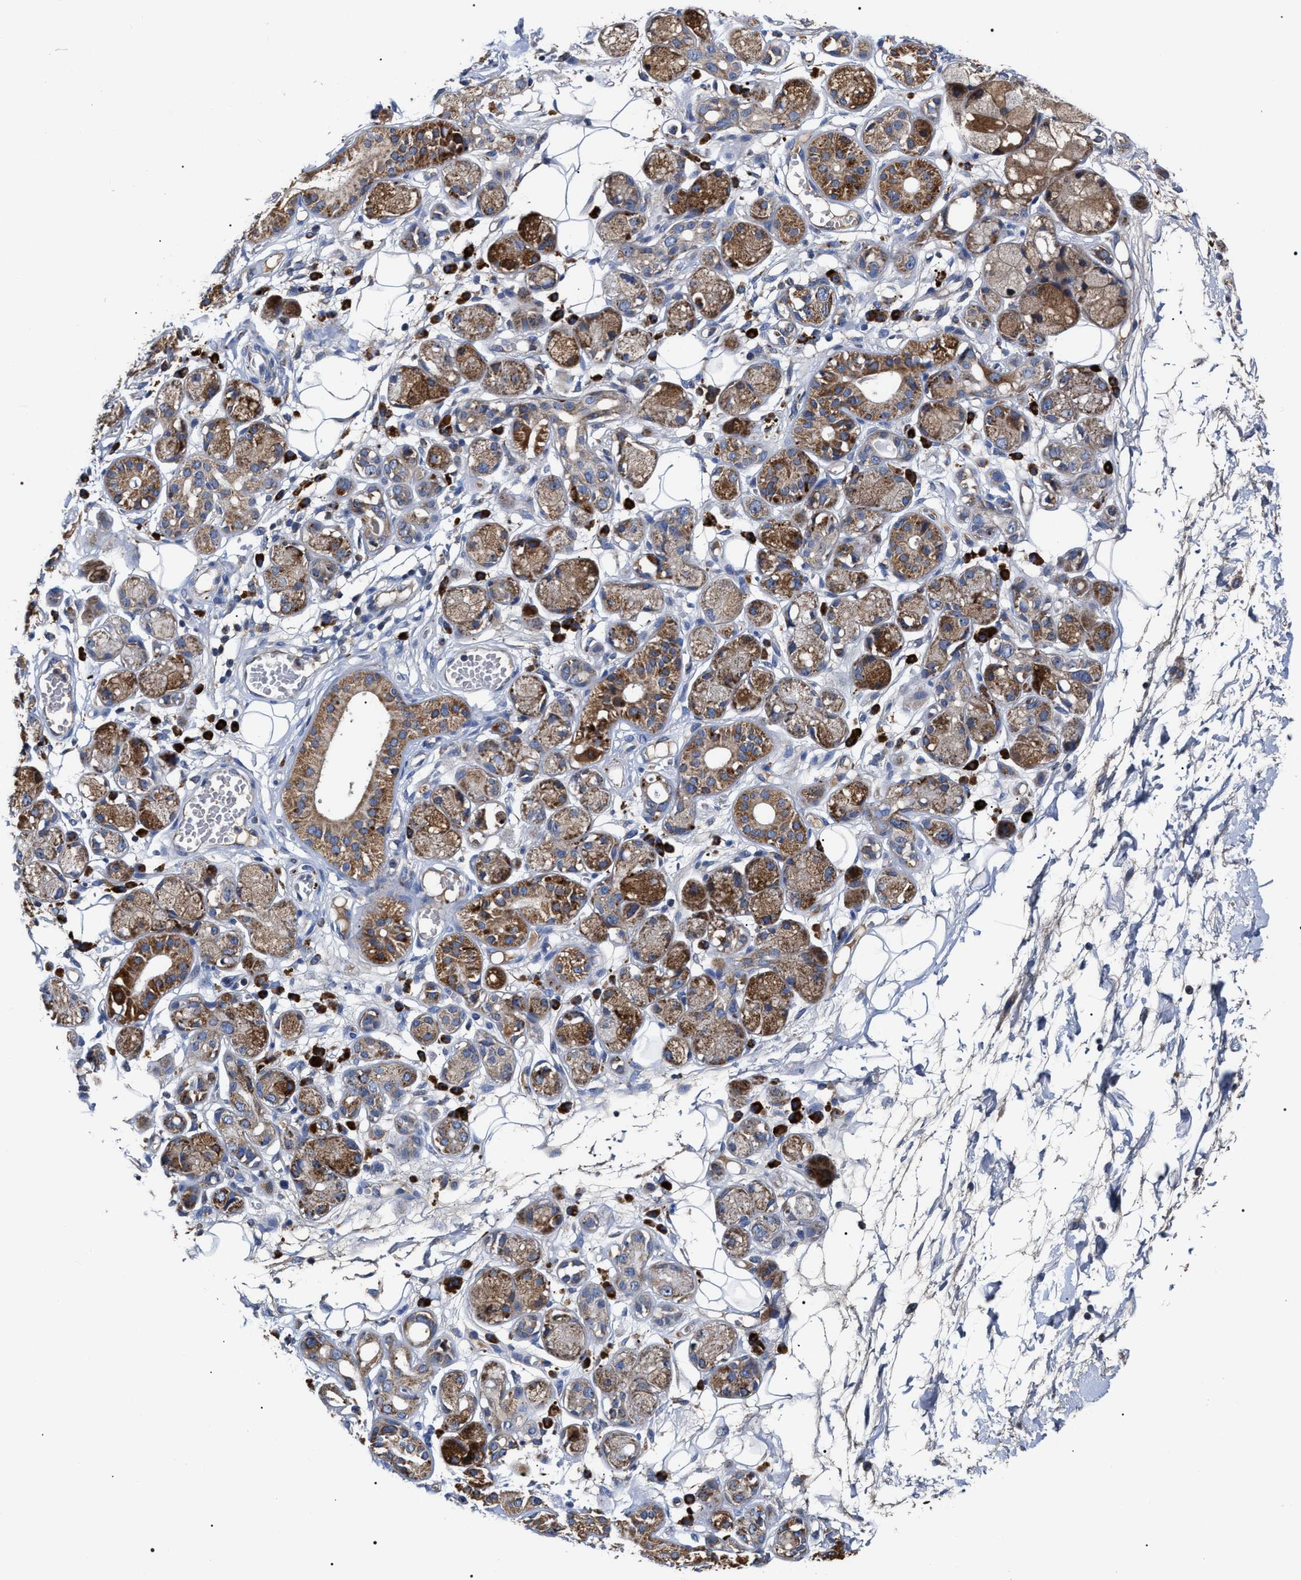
{"staining": {"intensity": "negative", "quantity": "none", "location": "none"}, "tissue": "adipose tissue", "cell_type": "Adipocytes", "image_type": "normal", "snomed": [{"axis": "morphology", "description": "Normal tissue, NOS"}, {"axis": "morphology", "description": "Inflammation, NOS"}, {"axis": "topography", "description": "Salivary gland"}, {"axis": "topography", "description": "Peripheral nerve tissue"}], "caption": "DAB immunohistochemical staining of benign adipose tissue exhibits no significant staining in adipocytes.", "gene": "MACC1", "patient": {"sex": "female", "age": 75}}